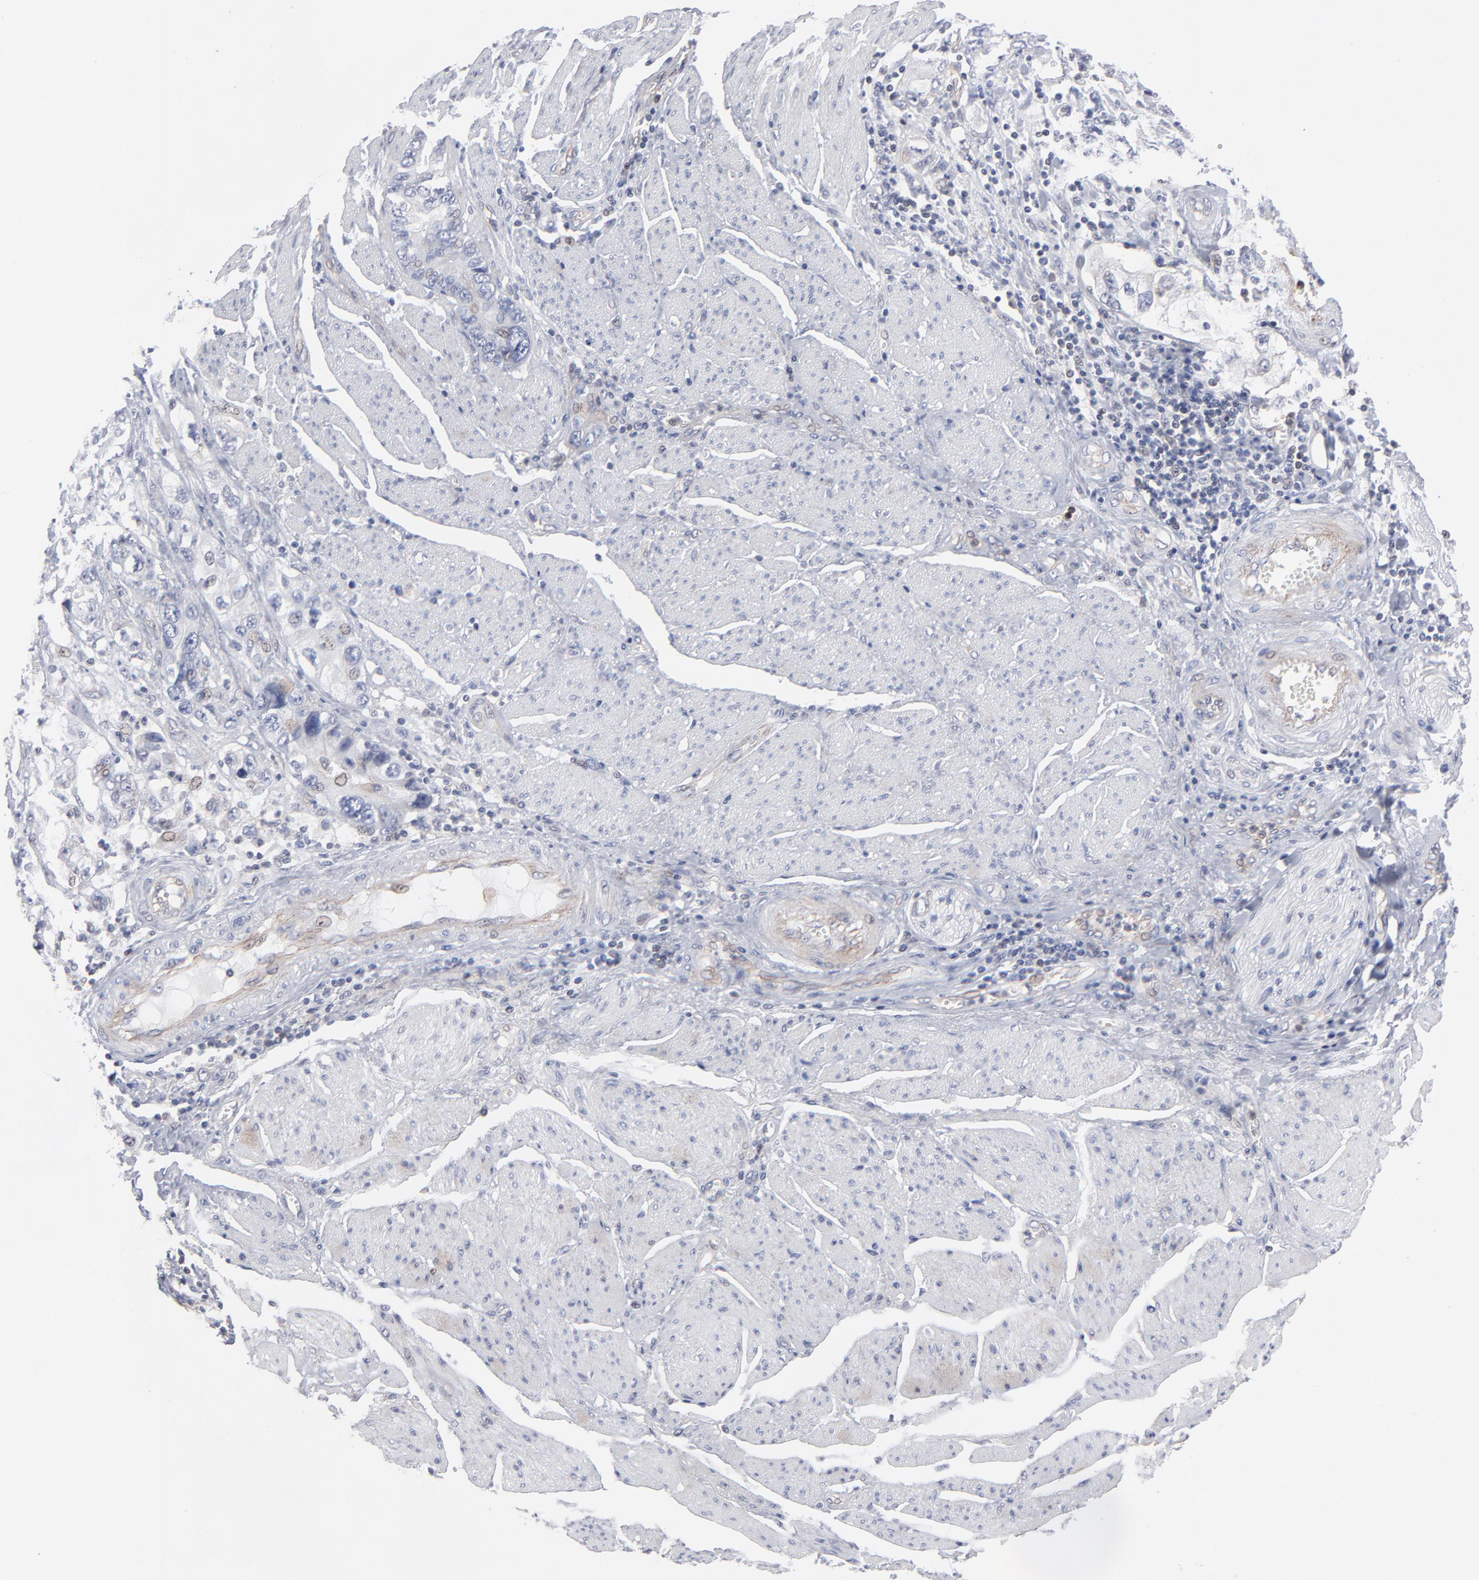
{"staining": {"intensity": "negative", "quantity": "none", "location": "none"}, "tissue": "stomach cancer", "cell_type": "Tumor cells", "image_type": "cancer", "snomed": [{"axis": "morphology", "description": "Adenocarcinoma, NOS"}, {"axis": "topography", "description": "Pancreas"}, {"axis": "topography", "description": "Stomach, upper"}], "caption": "A histopathology image of adenocarcinoma (stomach) stained for a protein reveals no brown staining in tumor cells.", "gene": "PXN", "patient": {"sex": "male", "age": 77}}